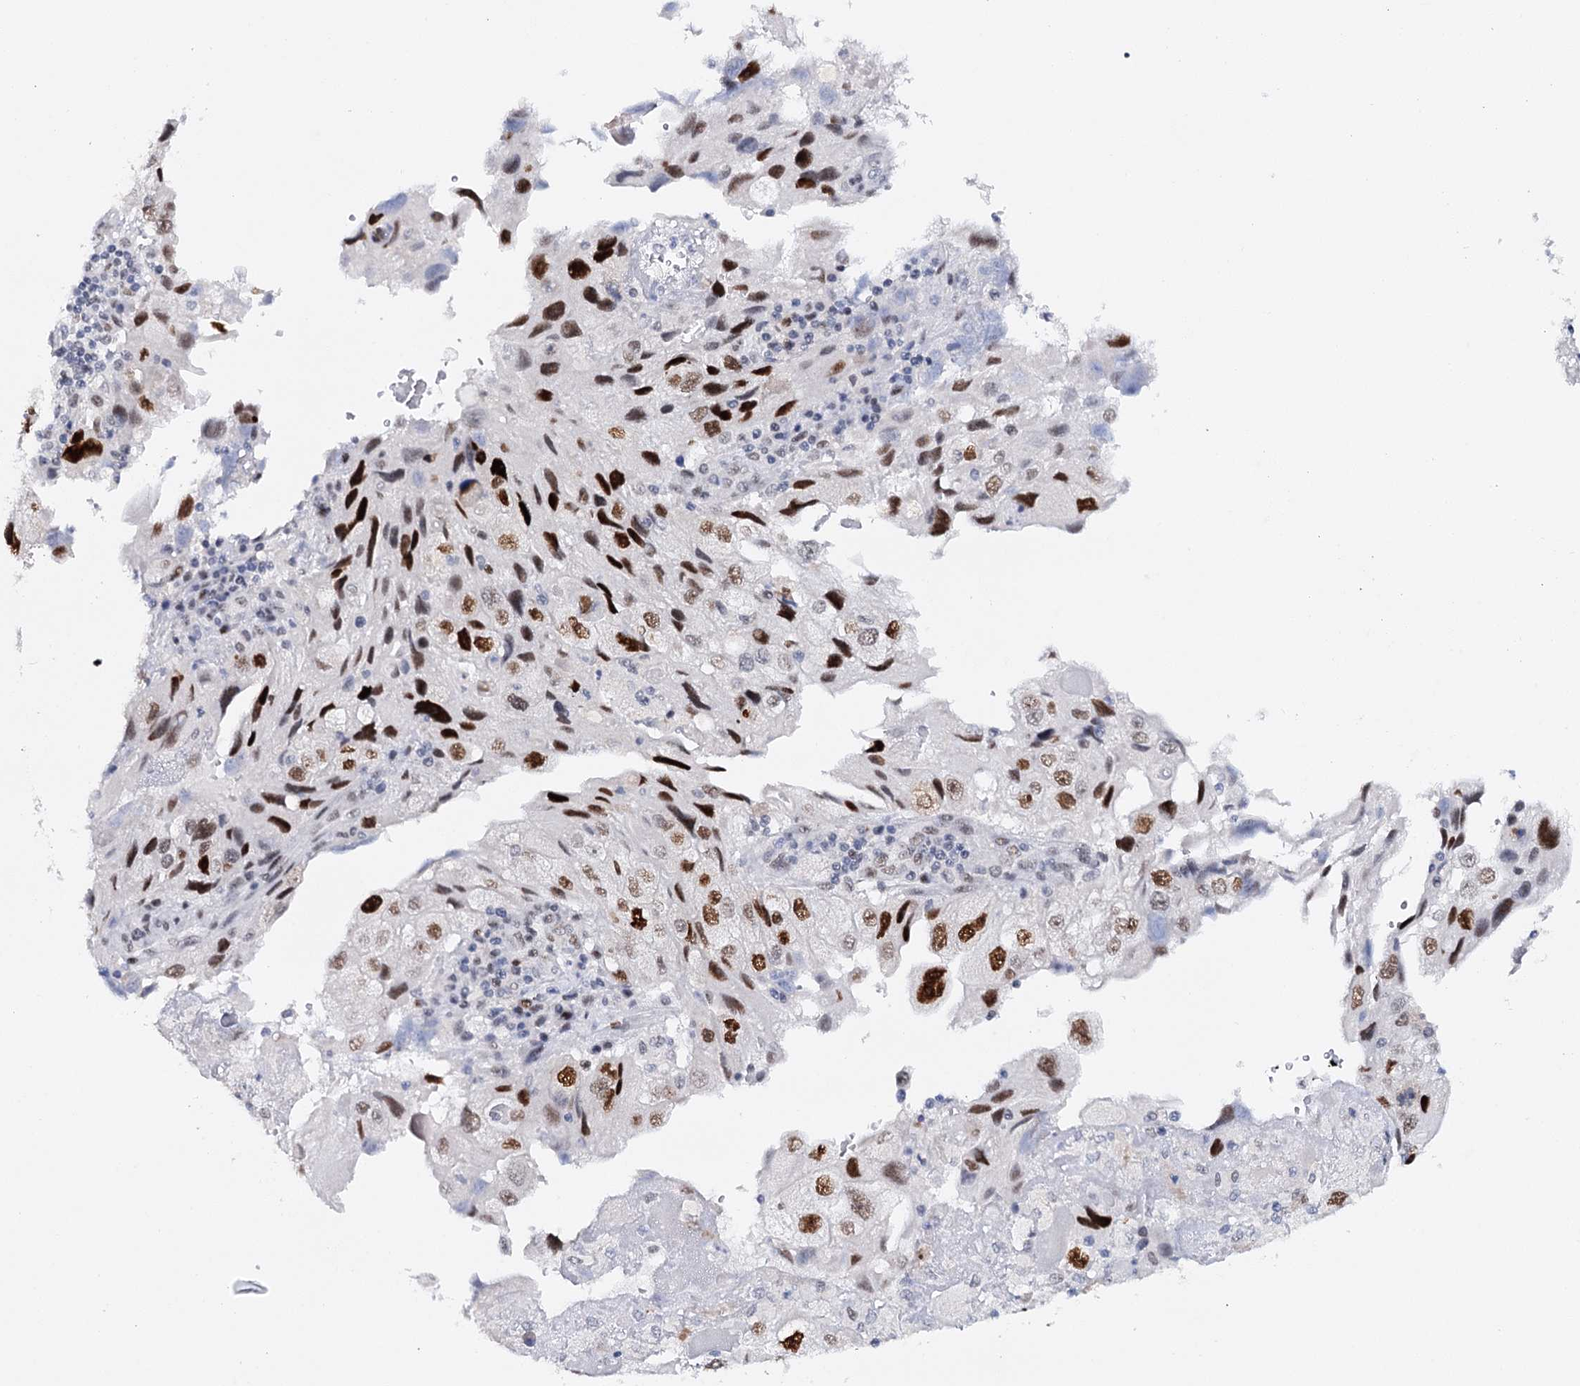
{"staining": {"intensity": "strong", "quantity": ">75%", "location": "nuclear"}, "tissue": "endometrial cancer", "cell_type": "Tumor cells", "image_type": "cancer", "snomed": [{"axis": "morphology", "description": "Adenocarcinoma, NOS"}, {"axis": "topography", "description": "Endometrium"}], "caption": "DAB (3,3'-diaminobenzidine) immunohistochemical staining of endometrial adenocarcinoma exhibits strong nuclear protein positivity in about >75% of tumor cells.", "gene": "TP53", "patient": {"sex": "female", "age": 49}}